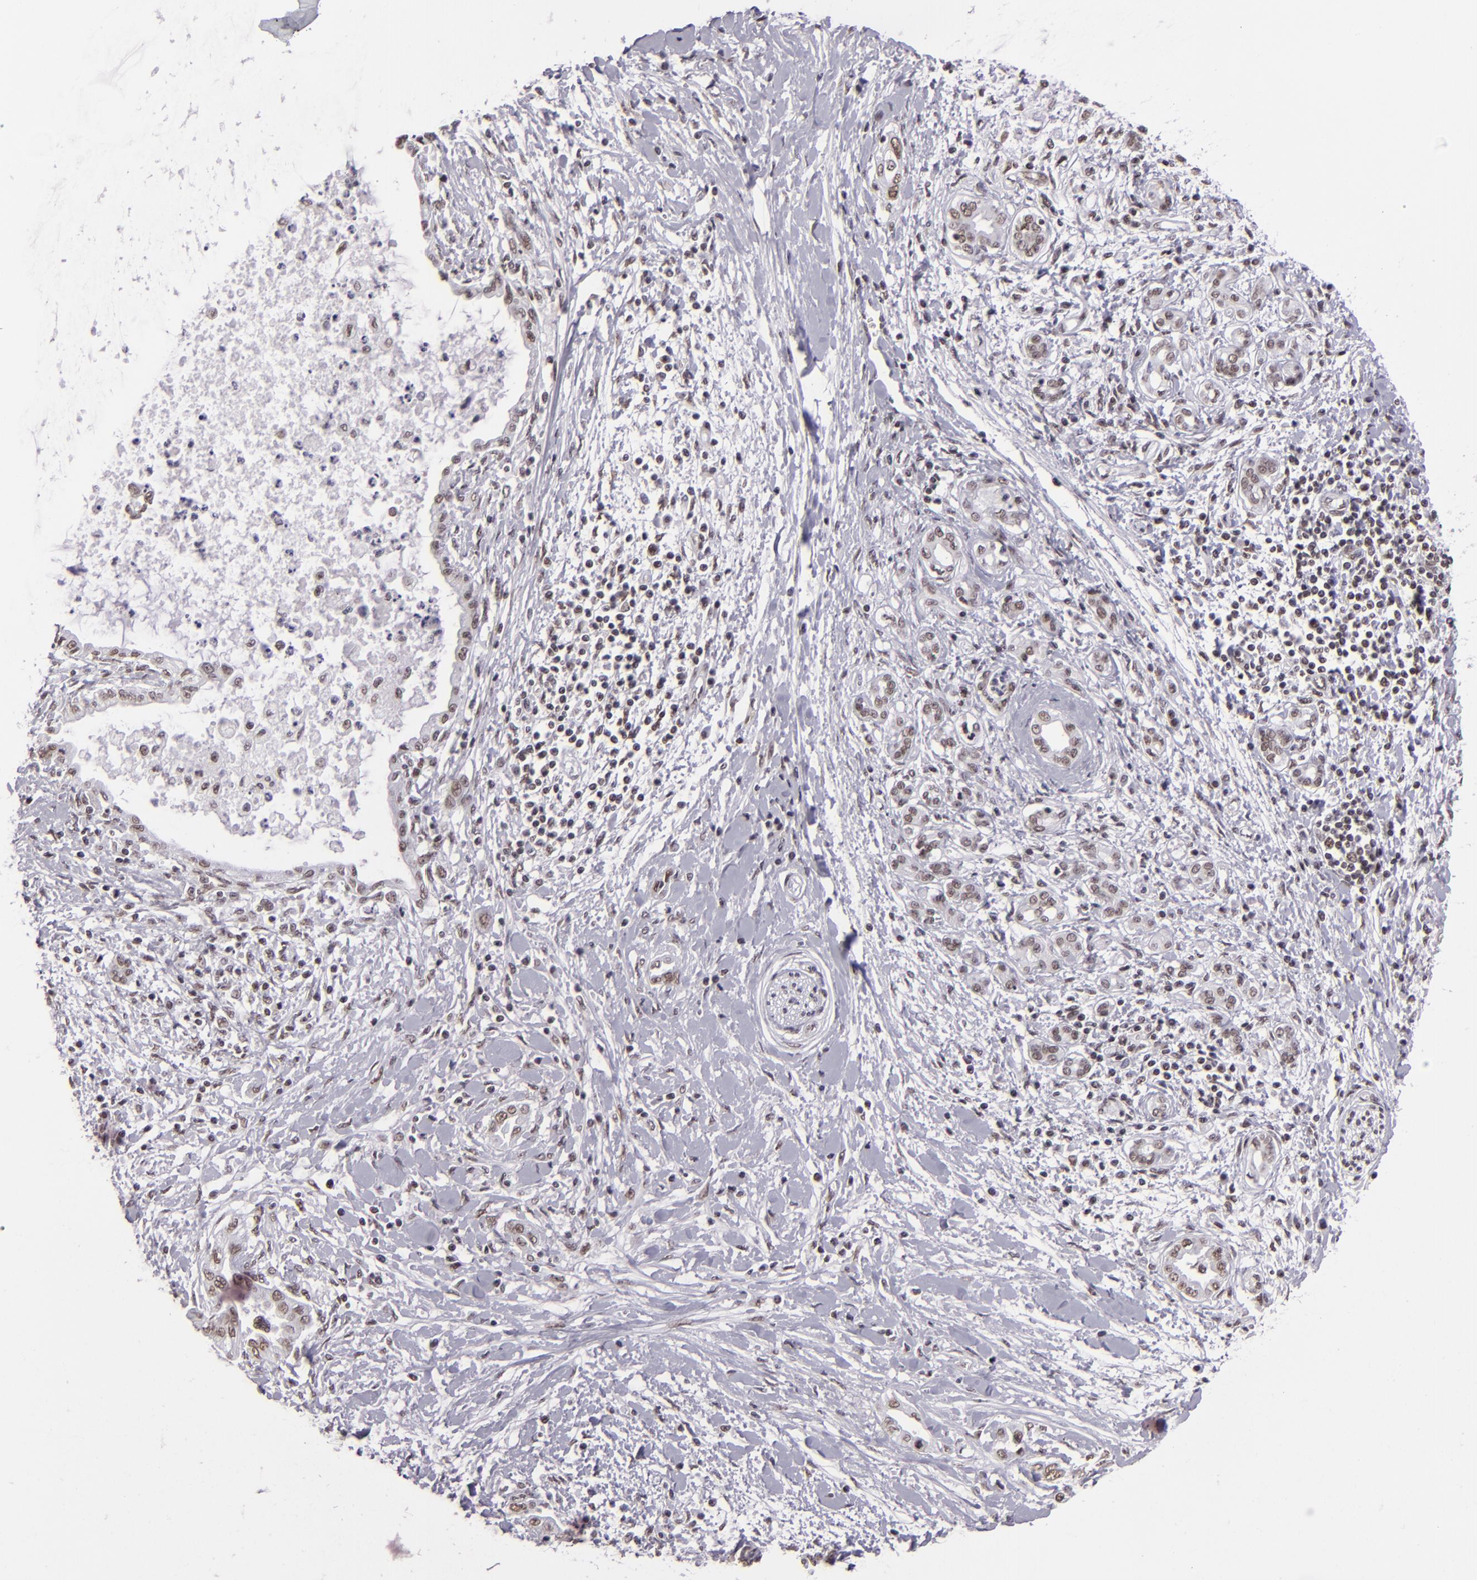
{"staining": {"intensity": "moderate", "quantity": ">75%", "location": "nuclear"}, "tissue": "pancreatic cancer", "cell_type": "Tumor cells", "image_type": "cancer", "snomed": [{"axis": "morphology", "description": "Adenocarcinoma, NOS"}, {"axis": "topography", "description": "Pancreas"}], "caption": "Immunohistochemistry of pancreatic adenocarcinoma exhibits medium levels of moderate nuclear positivity in approximately >75% of tumor cells.", "gene": "BRD8", "patient": {"sex": "female", "age": 64}}